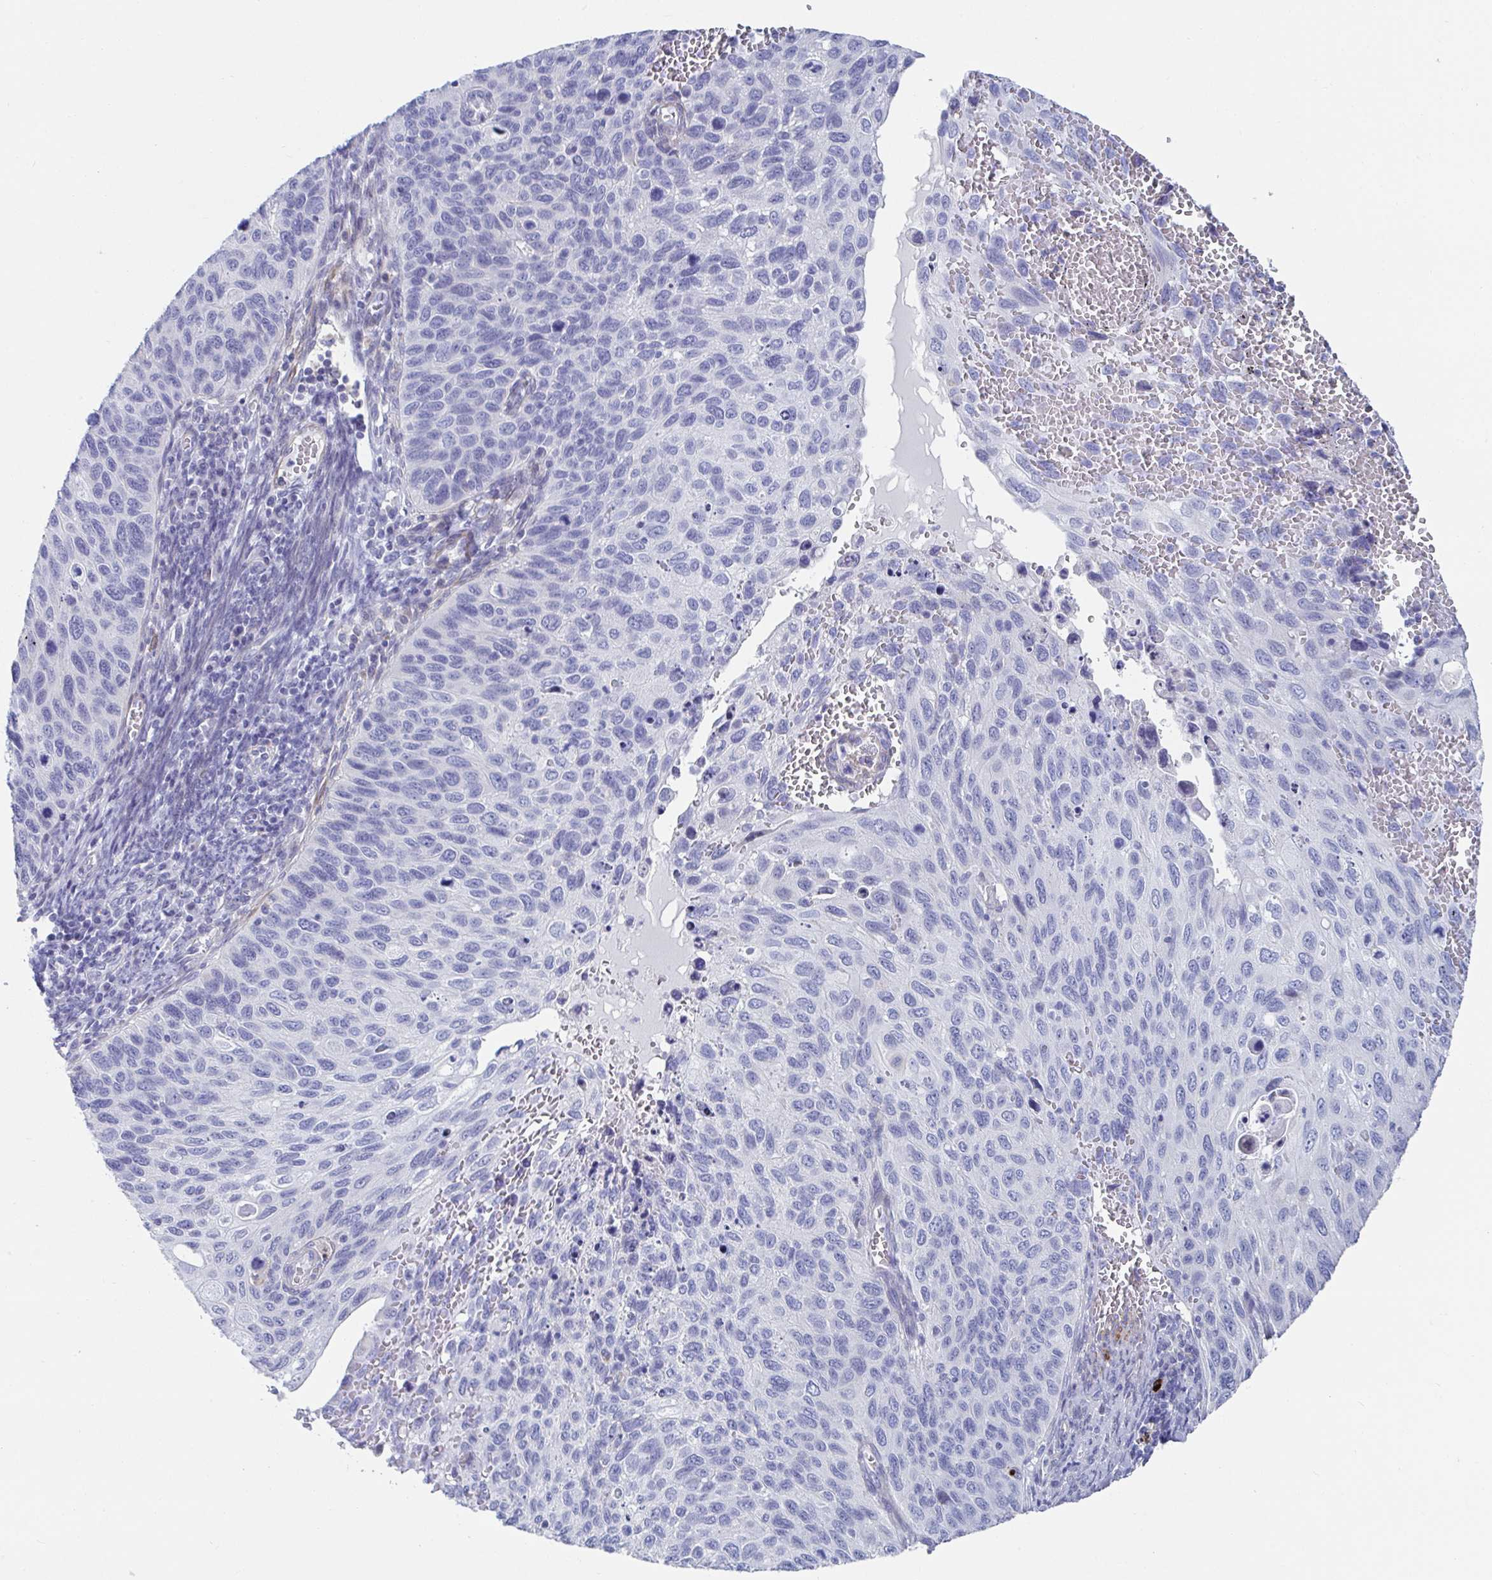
{"staining": {"intensity": "negative", "quantity": "none", "location": "none"}, "tissue": "cervical cancer", "cell_type": "Tumor cells", "image_type": "cancer", "snomed": [{"axis": "morphology", "description": "Squamous cell carcinoma, NOS"}, {"axis": "topography", "description": "Cervix"}], "caption": "High magnification brightfield microscopy of squamous cell carcinoma (cervical) stained with DAB (brown) and counterstained with hematoxylin (blue): tumor cells show no significant staining.", "gene": "ZFP82", "patient": {"sex": "female", "age": 70}}